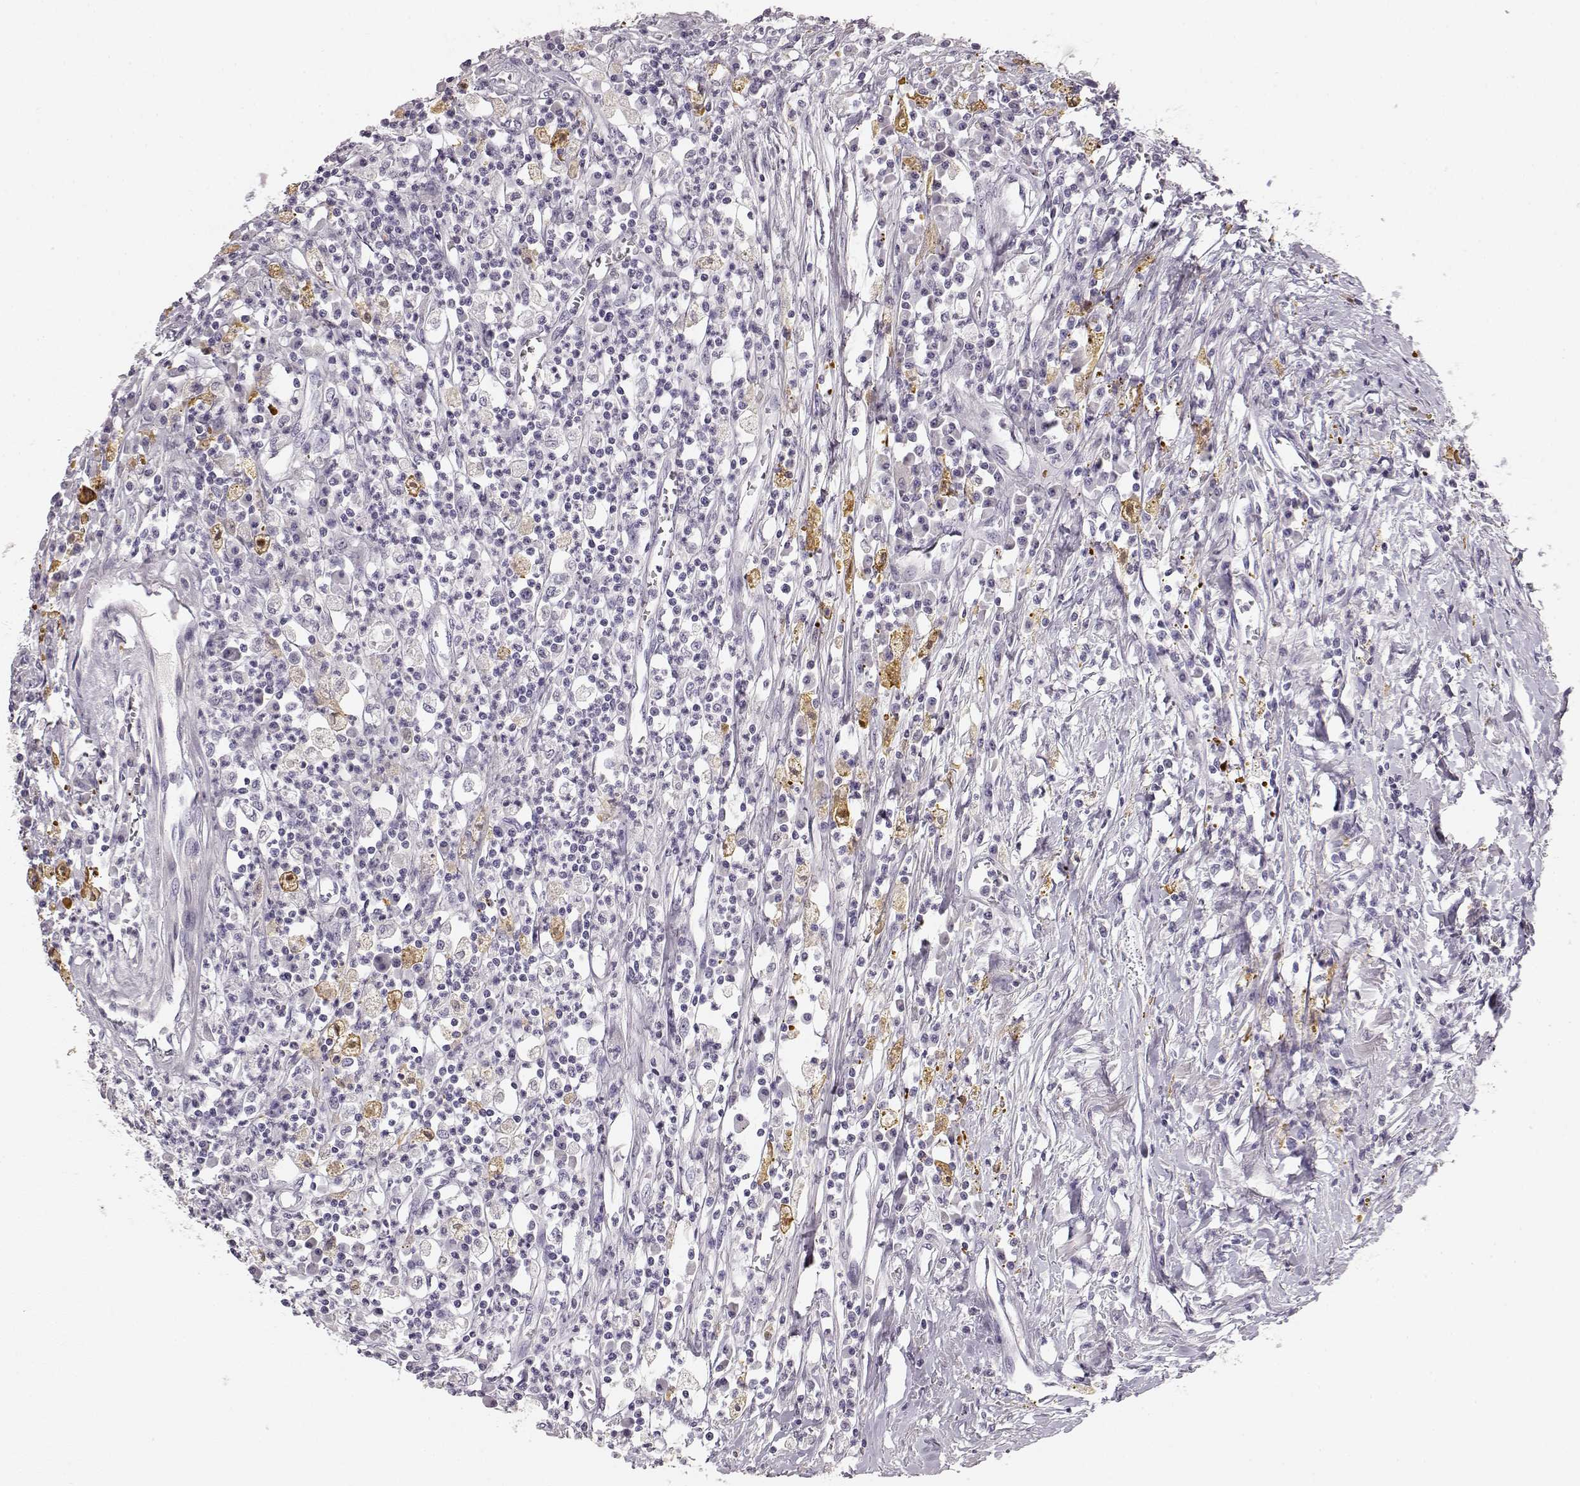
{"staining": {"intensity": "negative", "quantity": "none", "location": "none"}, "tissue": "colorectal cancer", "cell_type": "Tumor cells", "image_type": "cancer", "snomed": [{"axis": "morphology", "description": "Adenocarcinoma, NOS"}, {"axis": "topography", "description": "Rectum"}], "caption": "Tumor cells are negative for brown protein staining in adenocarcinoma (colorectal). Nuclei are stained in blue.", "gene": "KIAA0319", "patient": {"sex": "male", "age": 54}}